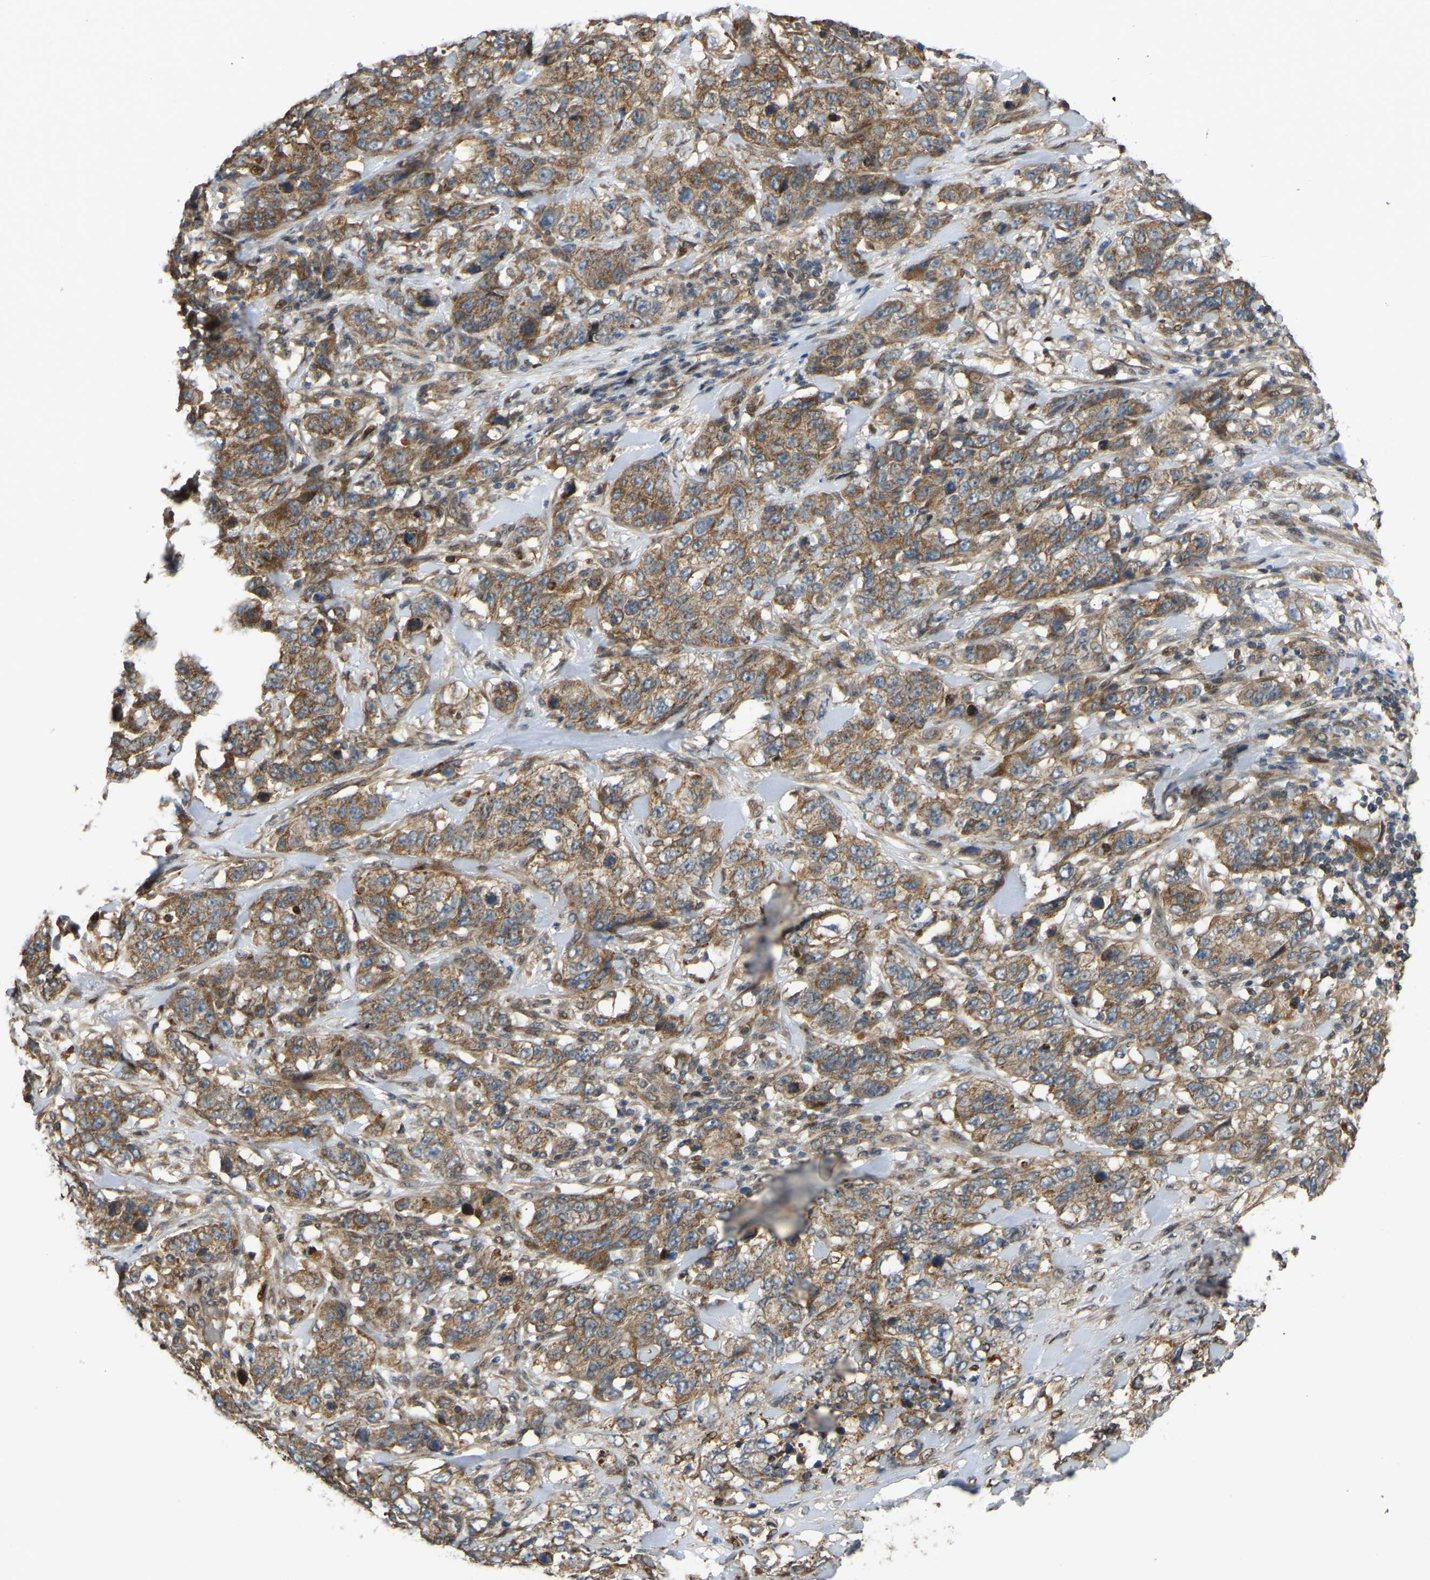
{"staining": {"intensity": "moderate", "quantity": ">75%", "location": "cytoplasmic/membranous"}, "tissue": "stomach cancer", "cell_type": "Tumor cells", "image_type": "cancer", "snomed": [{"axis": "morphology", "description": "Adenocarcinoma, NOS"}, {"axis": "topography", "description": "Stomach"}], "caption": "There is medium levels of moderate cytoplasmic/membranous expression in tumor cells of stomach cancer (adenocarcinoma), as demonstrated by immunohistochemical staining (brown color).", "gene": "C21orf91", "patient": {"sex": "male", "age": 48}}